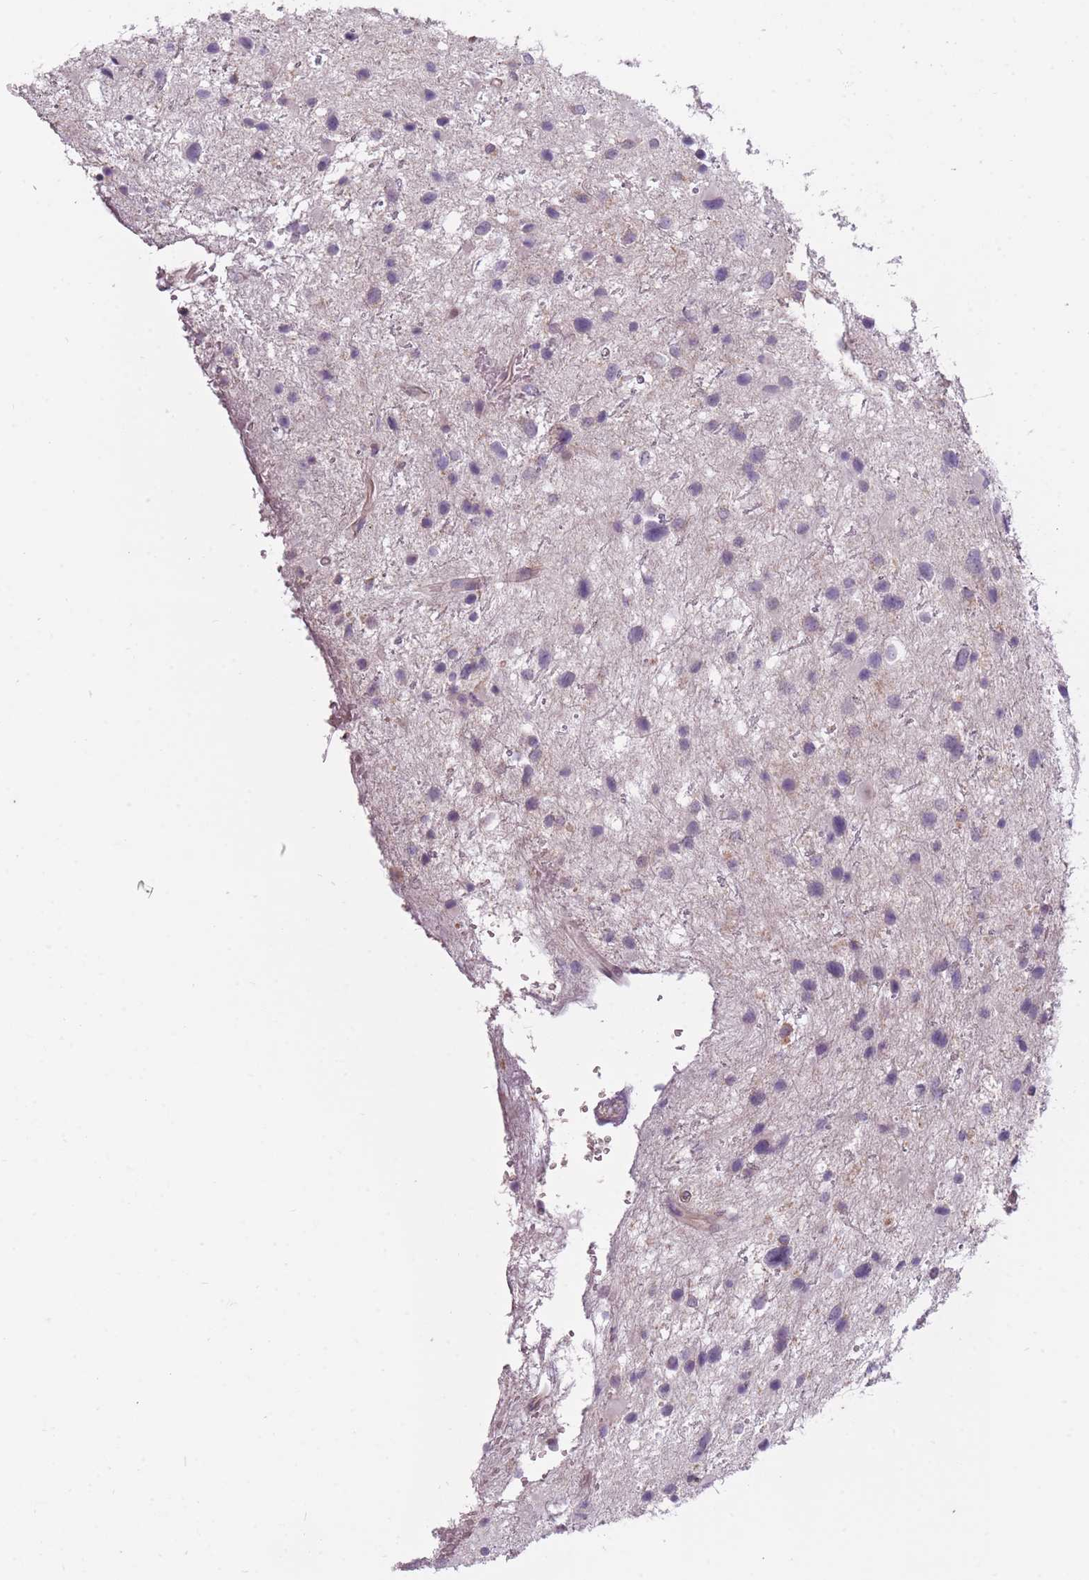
{"staining": {"intensity": "negative", "quantity": "none", "location": "none"}, "tissue": "glioma", "cell_type": "Tumor cells", "image_type": "cancer", "snomed": [{"axis": "morphology", "description": "Glioma, malignant, Low grade"}, {"axis": "topography", "description": "Brain"}], "caption": "High power microscopy histopathology image of an immunohistochemistry (IHC) micrograph of glioma, revealing no significant staining in tumor cells.", "gene": "TET3", "patient": {"sex": "female", "age": 32}}